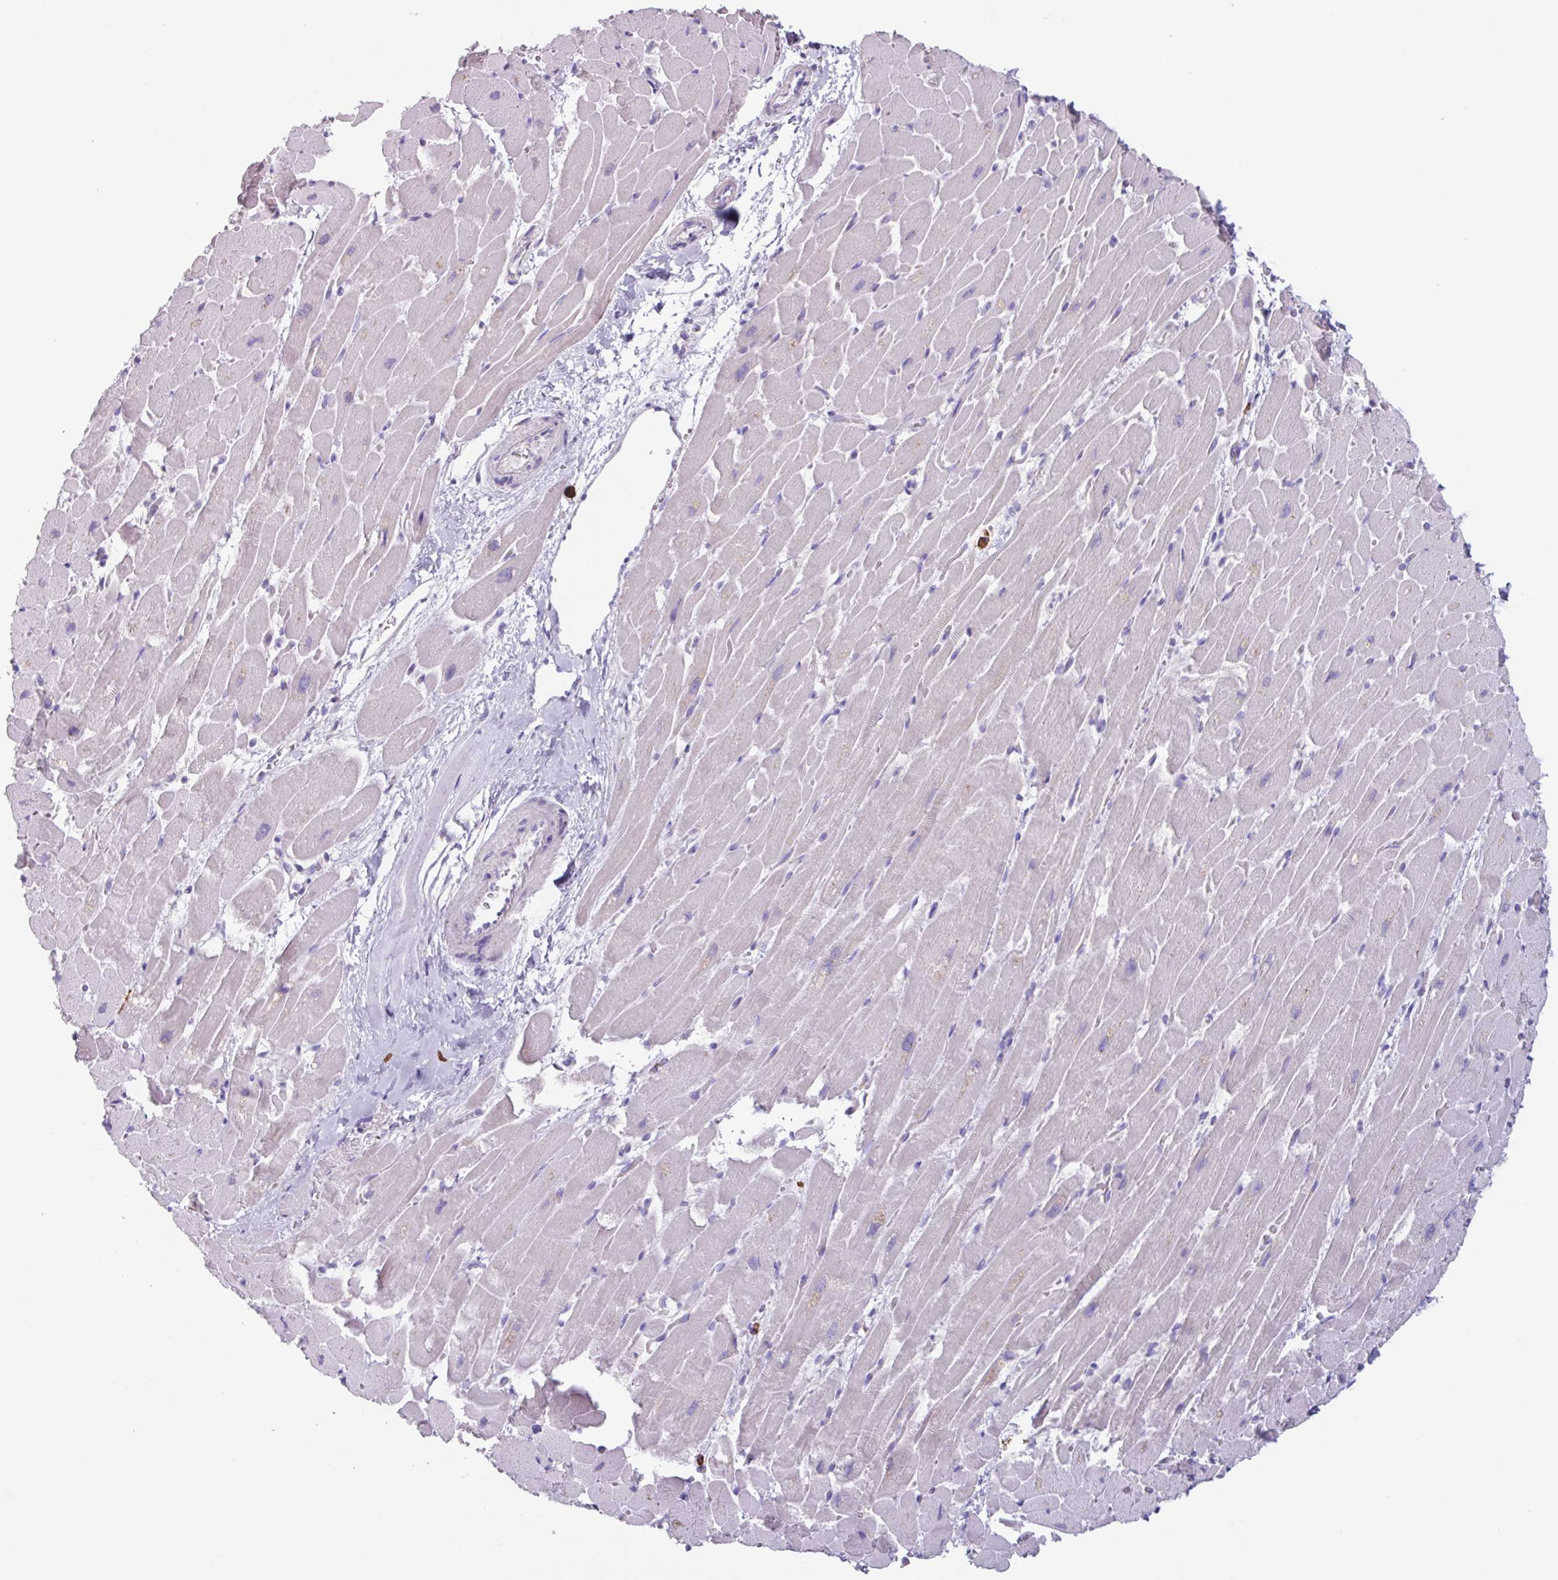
{"staining": {"intensity": "negative", "quantity": "none", "location": "none"}, "tissue": "heart muscle", "cell_type": "Cardiomyocytes", "image_type": "normal", "snomed": [{"axis": "morphology", "description": "Normal tissue, NOS"}, {"axis": "topography", "description": "Heart"}], "caption": "The micrograph reveals no staining of cardiomyocytes in unremarkable heart muscle.", "gene": "ADGRE1", "patient": {"sex": "male", "age": 37}}